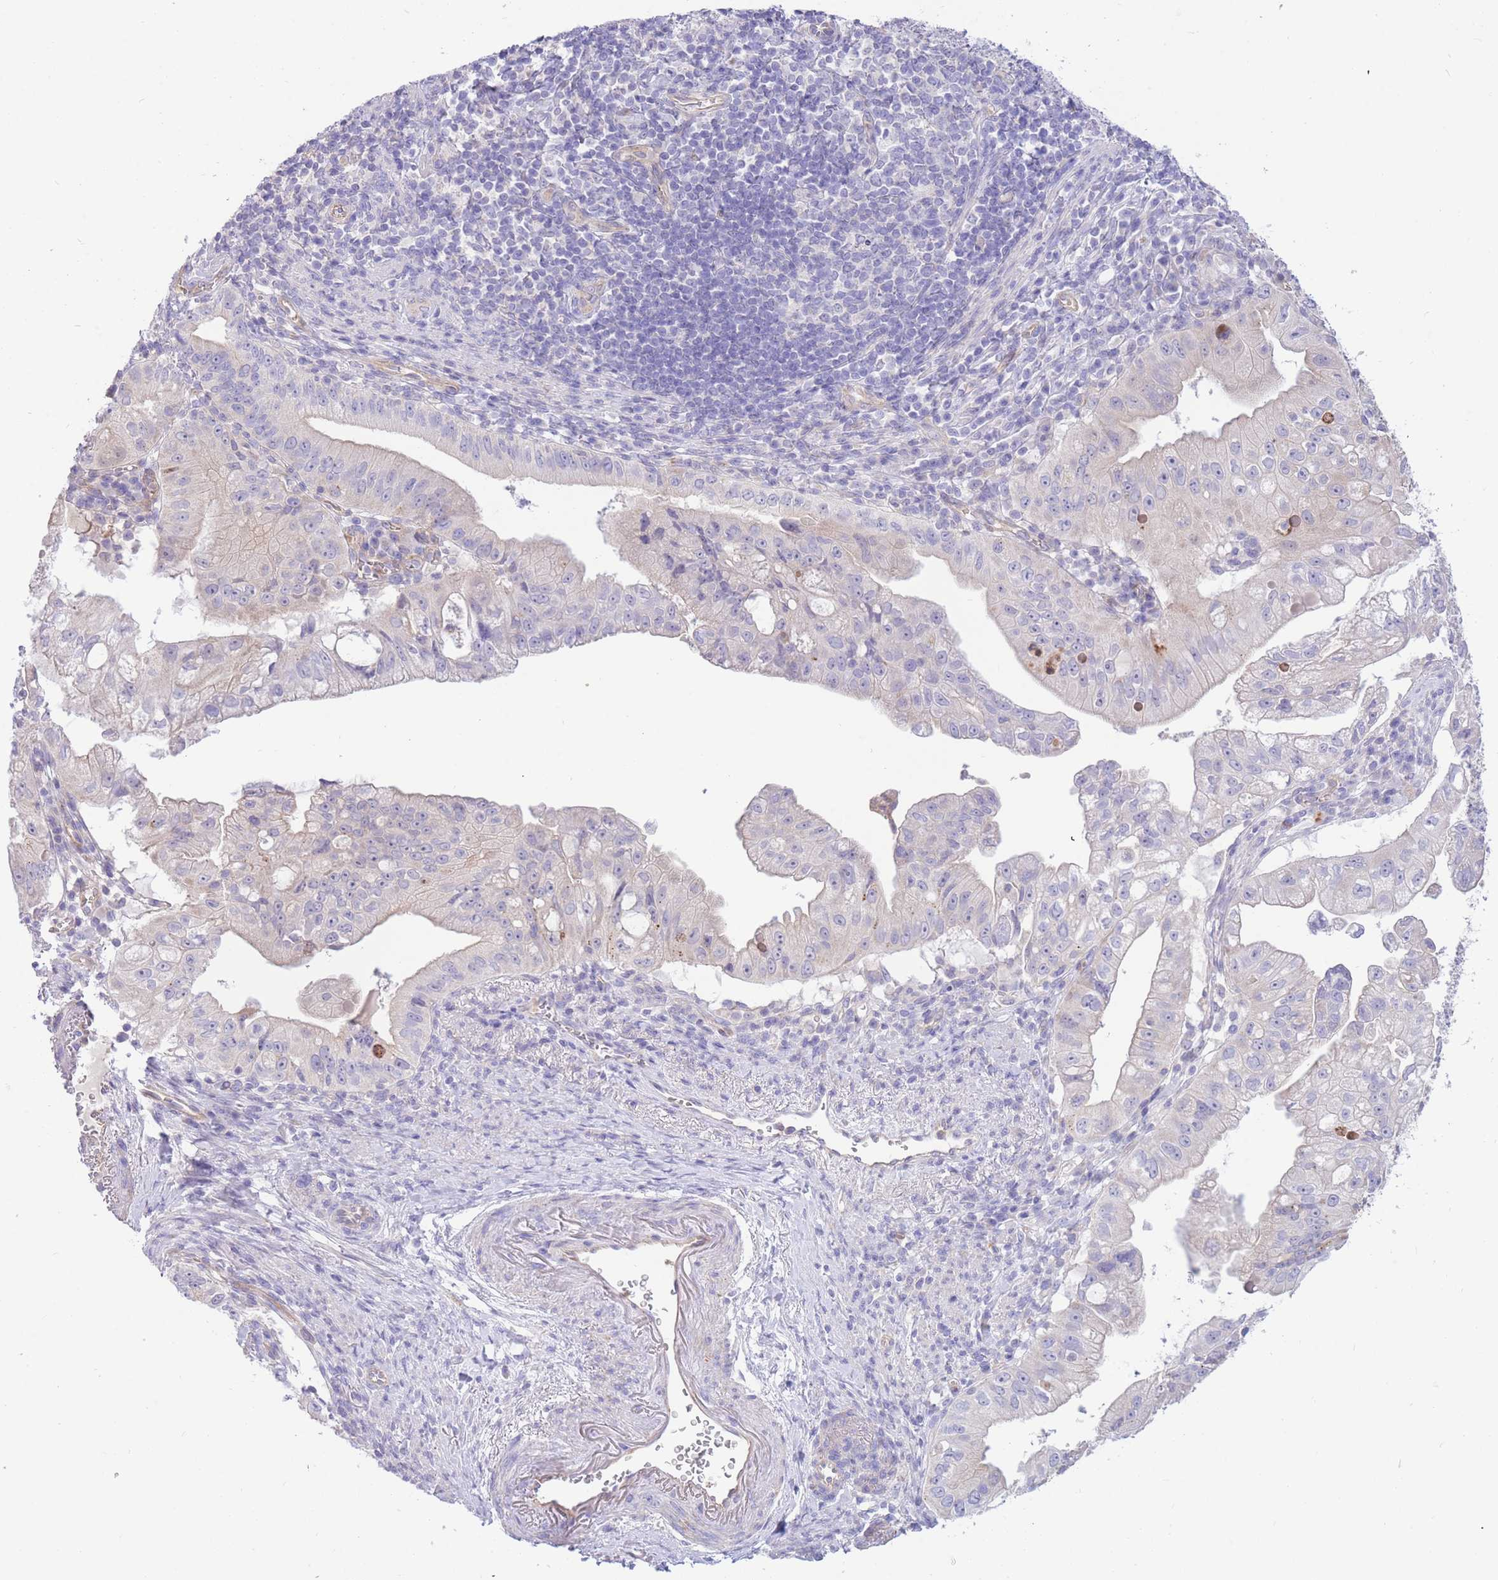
{"staining": {"intensity": "negative", "quantity": "none", "location": "none"}, "tissue": "pancreatic cancer", "cell_type": "Tumor cells", "image_type": "cancer", "snomed": [{"axis": "morphology", "description": "Adenocarcinoma, NOS"}, {"axis": "topography", "description": "Pancreas"}], "caption": "Photomicrograph shows no significant protein positivity in tumor cells of pancreatic adenocarcinoma. (Stains: DAB immunohistochemistry with hematoxylin counter stain, Microscopy: brightfield microscopy at high magnification).", "gene": "SULT1A1", "patient": {"sex": "male", "age": 70}}